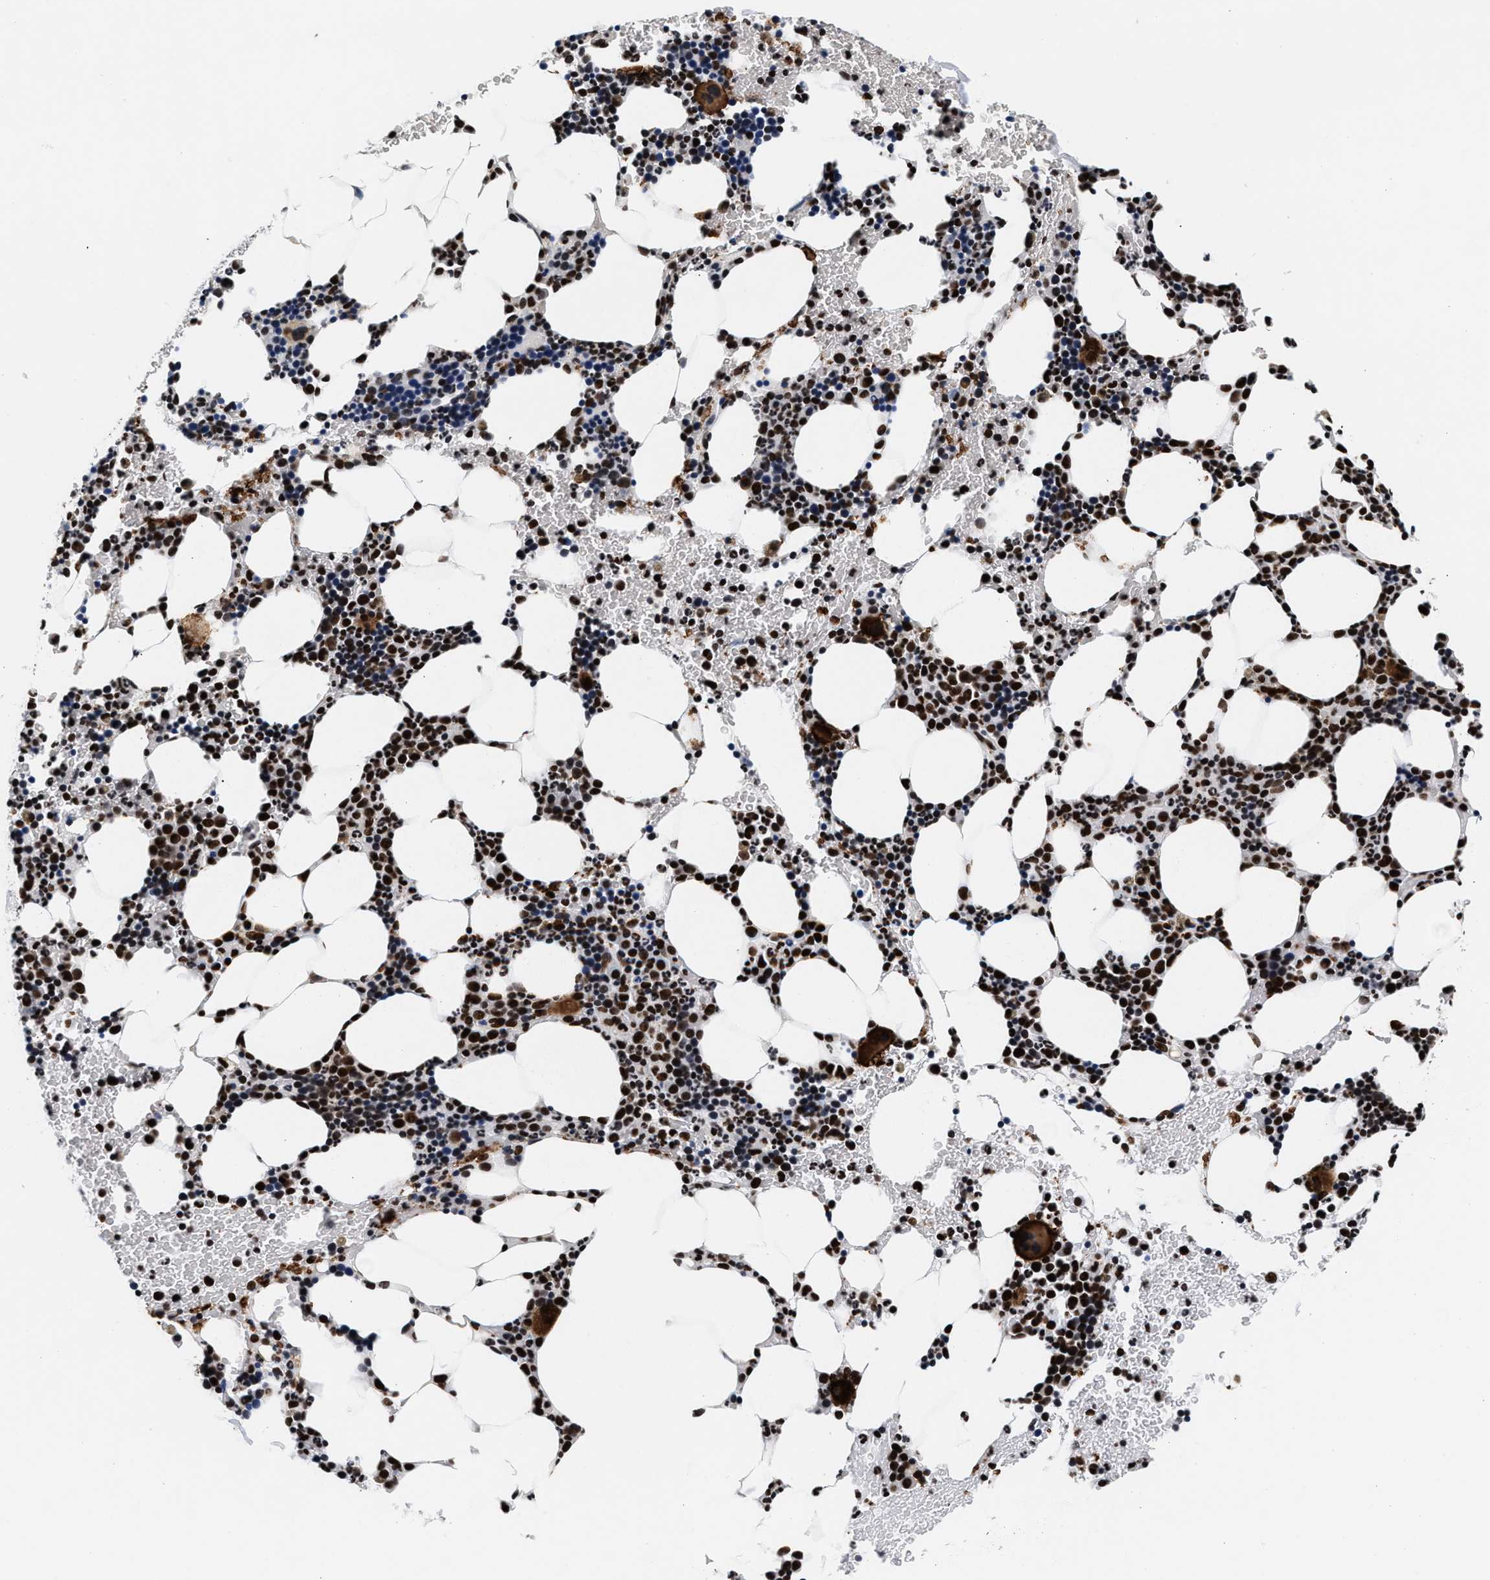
{"staining": {"intensity": "strong", "quantity": ">75%", "location": "cytoplasmic/membranous,nuclear"}, "tissue": "bone marrow", "cell_type": "Hematopoietic cells", "image_type": "normal", "snomed": [{"axis": "morphology", "description": "Normal tissue, NOS"}, {"axis": "morphology", "description": "Inflammation, NOS"}, {"axis": "topography", "description": "Bone marrow"}], "caption": "Protein staining of unremarkable bone marrow reveals strong cytoplasmic/membranous,nuclear expression in approximately >75% of hematopoietic cells.", "gene": "RAD21", "patient": {"sex": "female", "age": 70}}